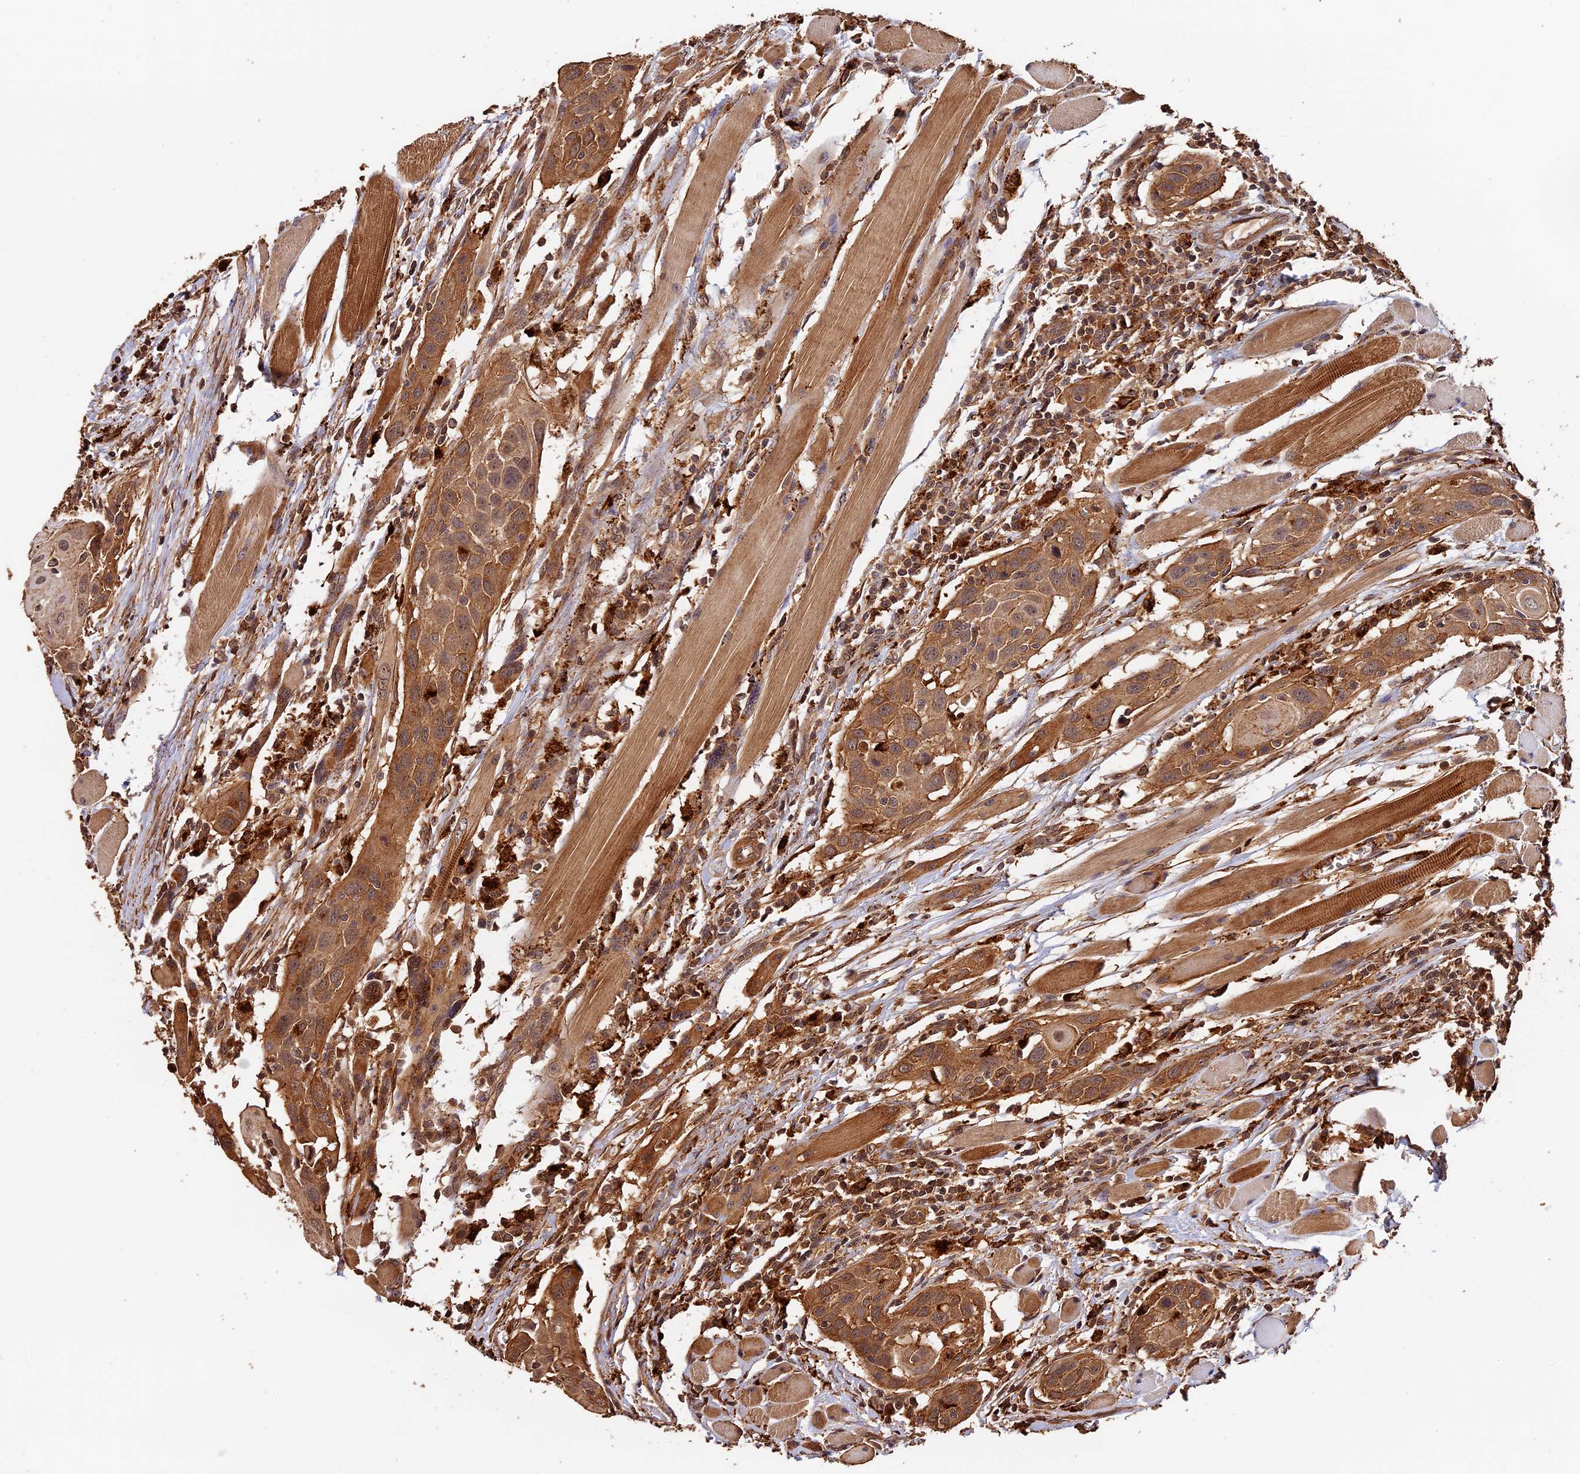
{"staining": {"intensity": "moderate", "quantity": ">75%", "location": "cytoplasmic/membranous"}, "tissue": "head and neck cancer", "cell_type": "Tumor cells", "image_type": "cancer", "snomed": [{"axis": "morphology", "description": "Squamous cell carcinoma, NOS"}, {"axis": "topography", "description": "Oral tissue"}, {"axis": "topography", "description": "Head-Neck"}], "caption": "Immunohistochemistry (IHC) micrograph of neoplastic tissue: head and neck squamous cell carcinoma stained using immunohistochemistry reveals medium levels of moderate protein expression localized specifically in the cytoplasmic/membranous of tumor cells, appearing as a cytoplasmic/membranous brown color.", "gene": "MMP15", "patient": {"sex": "female", "age": 50}}